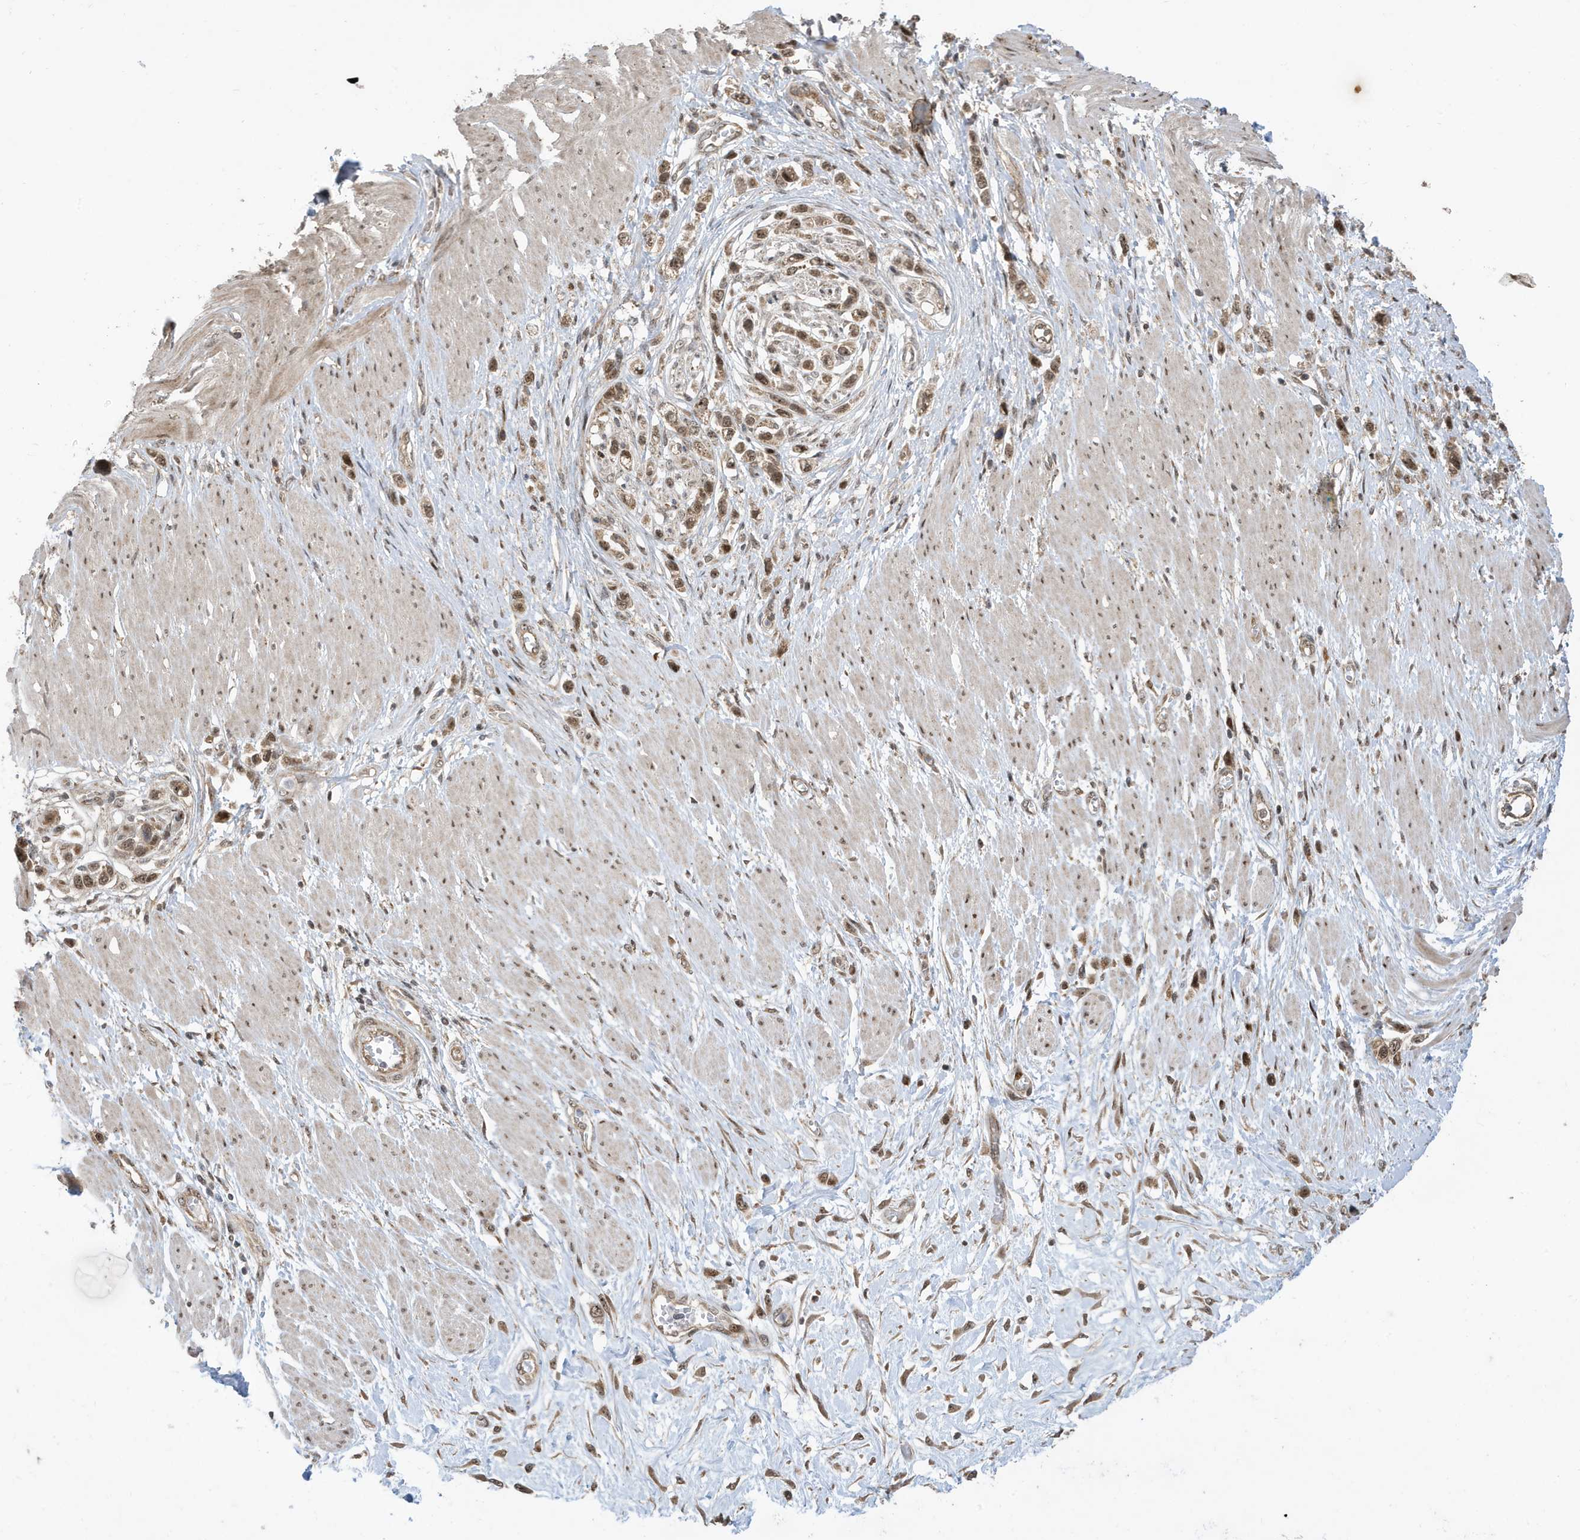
{"staining": {"intensity": "moderate", "quantity": ">75%", "location": "nuclear"}, "tissue": "stomach cancer", "cell_type": "Tumor cells", "image_type": "cancer", "snomed": [{"axis": "morphology", "description": "Normal tissue, NOS"}, {"axis": "morphology", "description": "Adenocarcinoma, NOS"}, {"axis": "topography", "description": "Stomach, upper"}, {"axis": "topography", "description": "Stomach"}], "caption": "Immunohistochemical staining of stomach adenocarcinoma displays moderate nuclear protein staining in about >75% of tumor cells.", "gene": "FAM9B", "patient": {"sex": "female", "age": 65}}